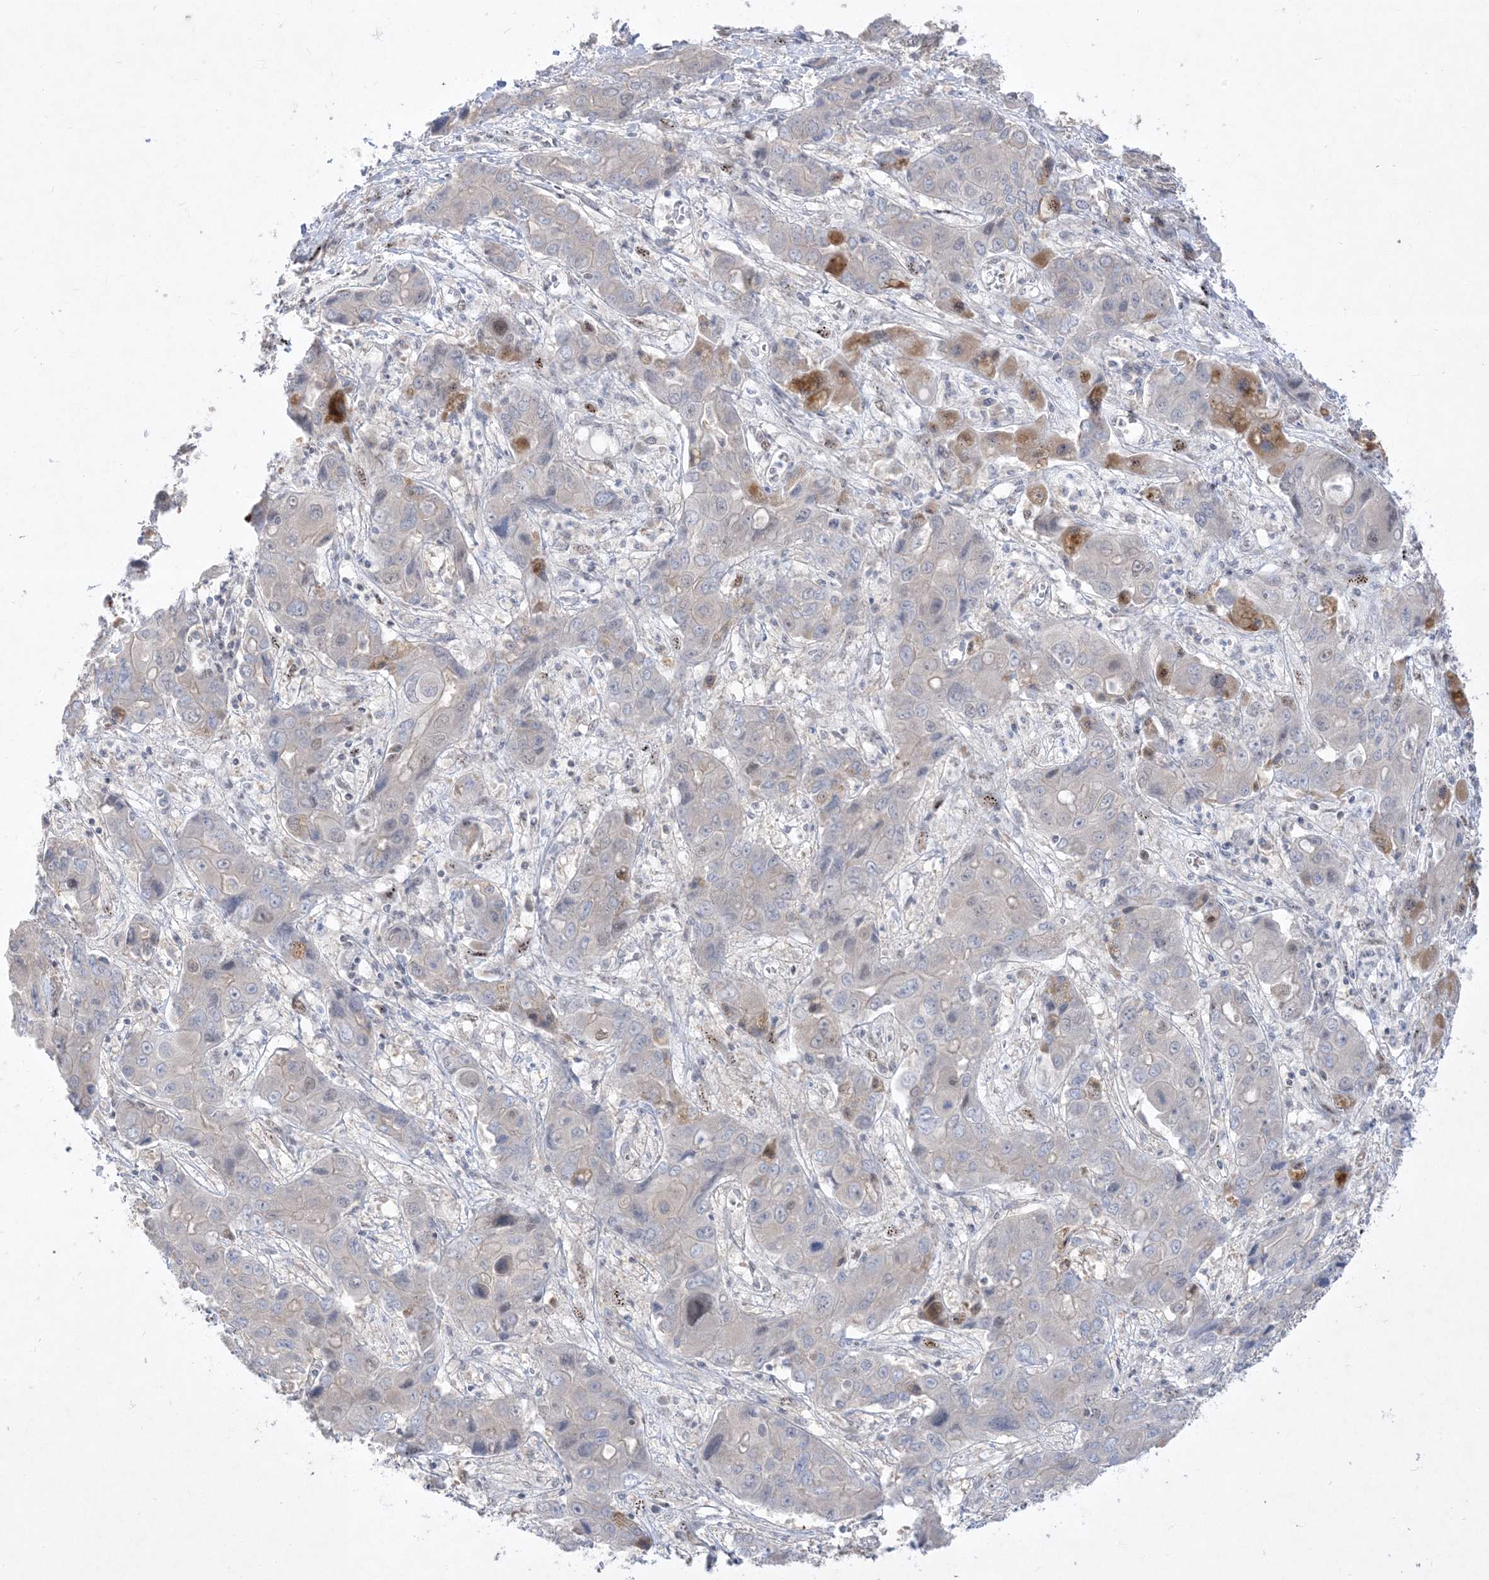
{"staining": {"intensity": "moderate", "quantity": "<25%", "location": "cytoplasmic/membranous"}, "tissue": "liver cancer", "cell_type": "Tumor cells", "image_type": "cancer", "snomed": [{"axis": "morphology", "description": "Cholangiocarcinoma"}, {"axis": "topography", "description": "Liver"}], "caption": "Immunohistochemical staining of human liver cholangiocarcinoma demonstrates moderate cytoplasmic/membranous protein expression in approximately <25% of tumor cells.", "gene": "BHLHE40", "patient": {"sex": "male", "age": 67}}